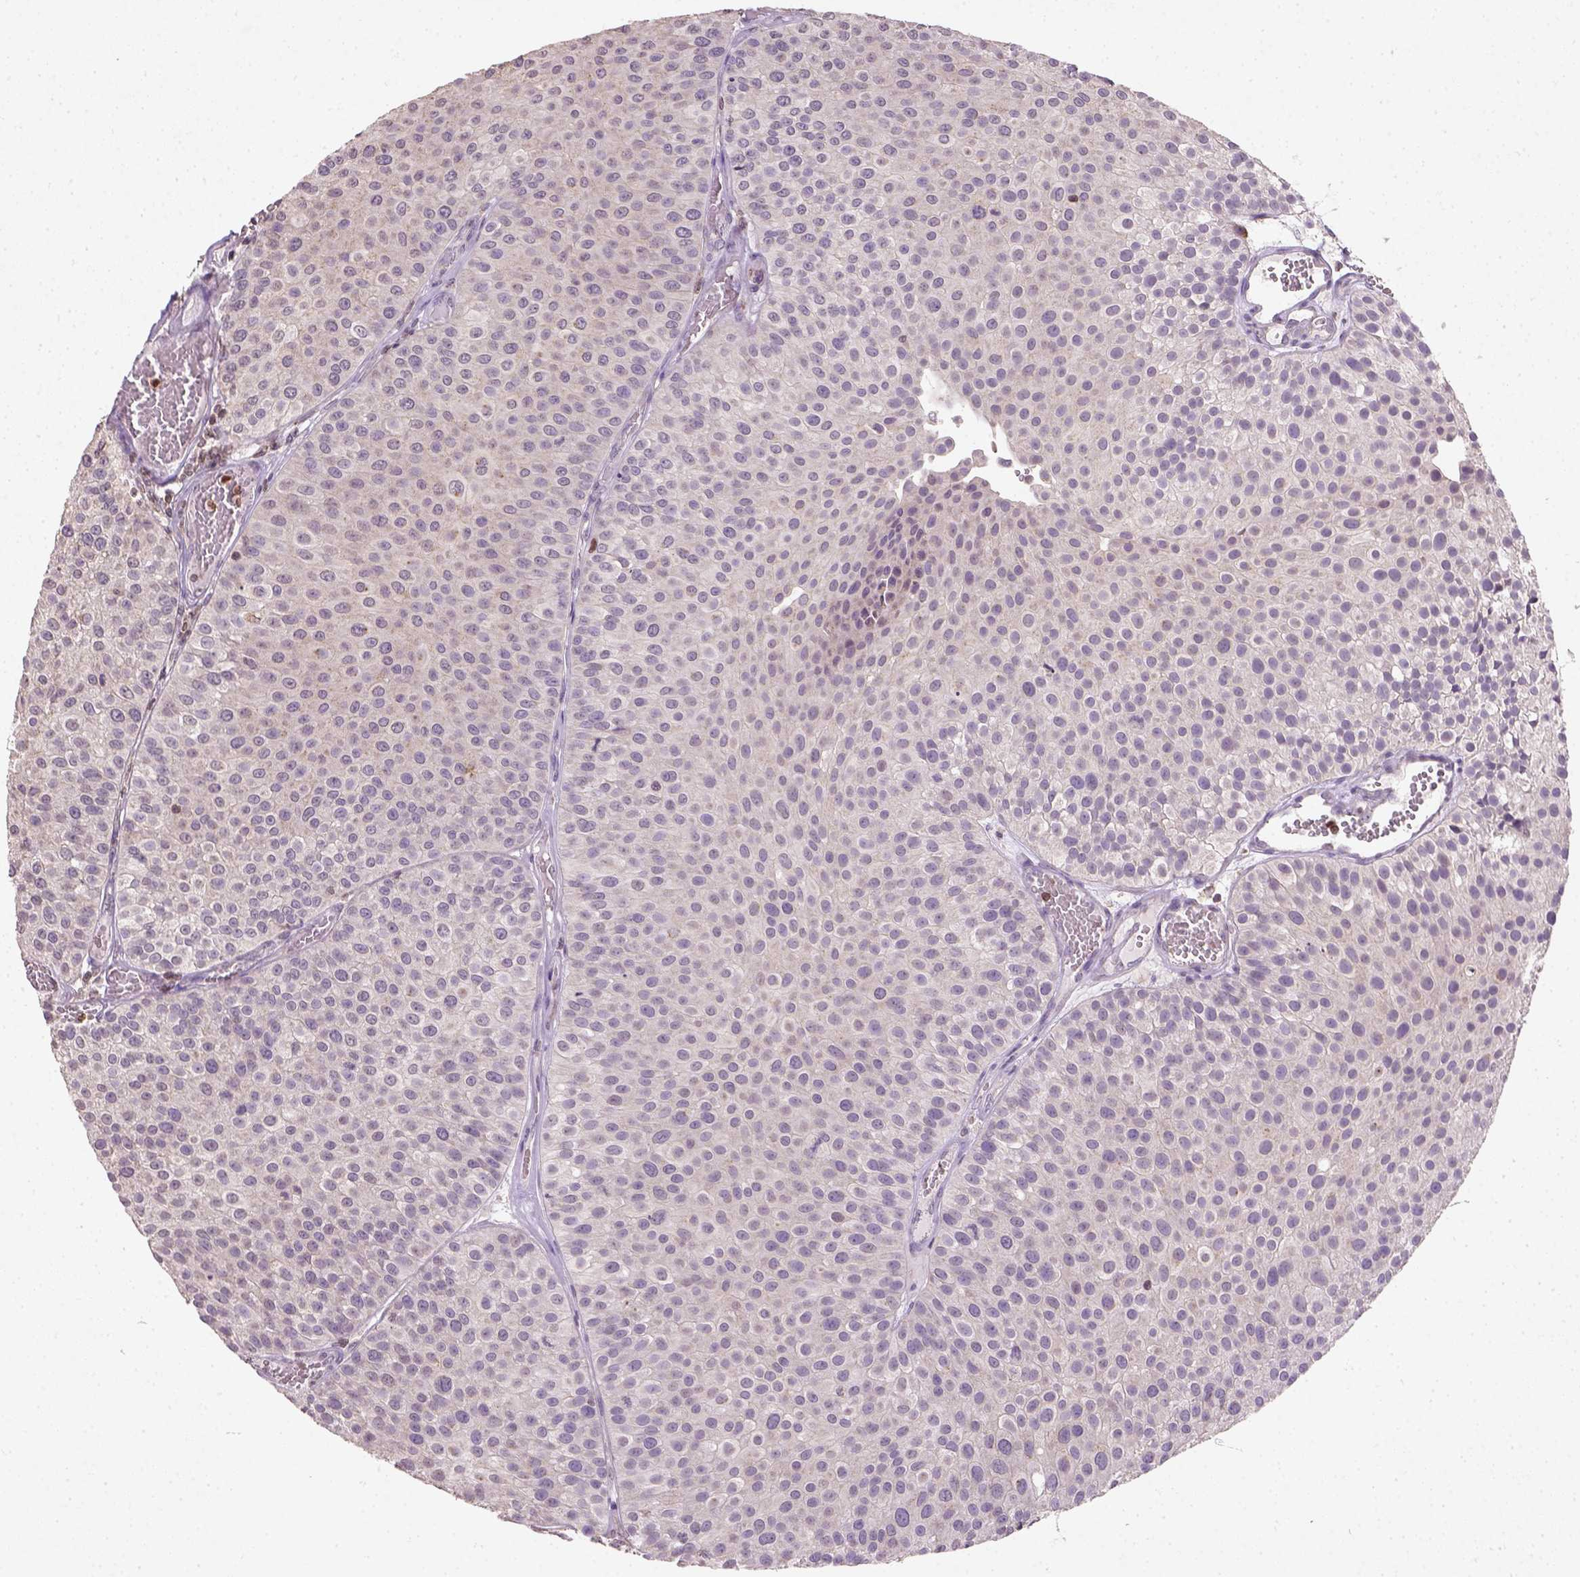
{"staining": {"intensity": "negative", "quantity": "none", "location": "none"}, "tissue": "urothelial cancer", "cell_type": "Tumor cells", "image_type": "cancer", "snomed": [{"axis": "morphology", "description": "Urothelial carcinoma, Low grade"}, {"axis": "topography", "description": "Urinary bladder"}], "caption": "DAB immunohistochemical staining of human urothelial carcinoma (low-grade) displays no significant staining in tumor cells. (Brightfield microscopy of DAB (3,3'-diaminobenzidine) IHC at high magnification).", "gene": "NUDT3", "patient": {"sex": "female", "age": 87}}